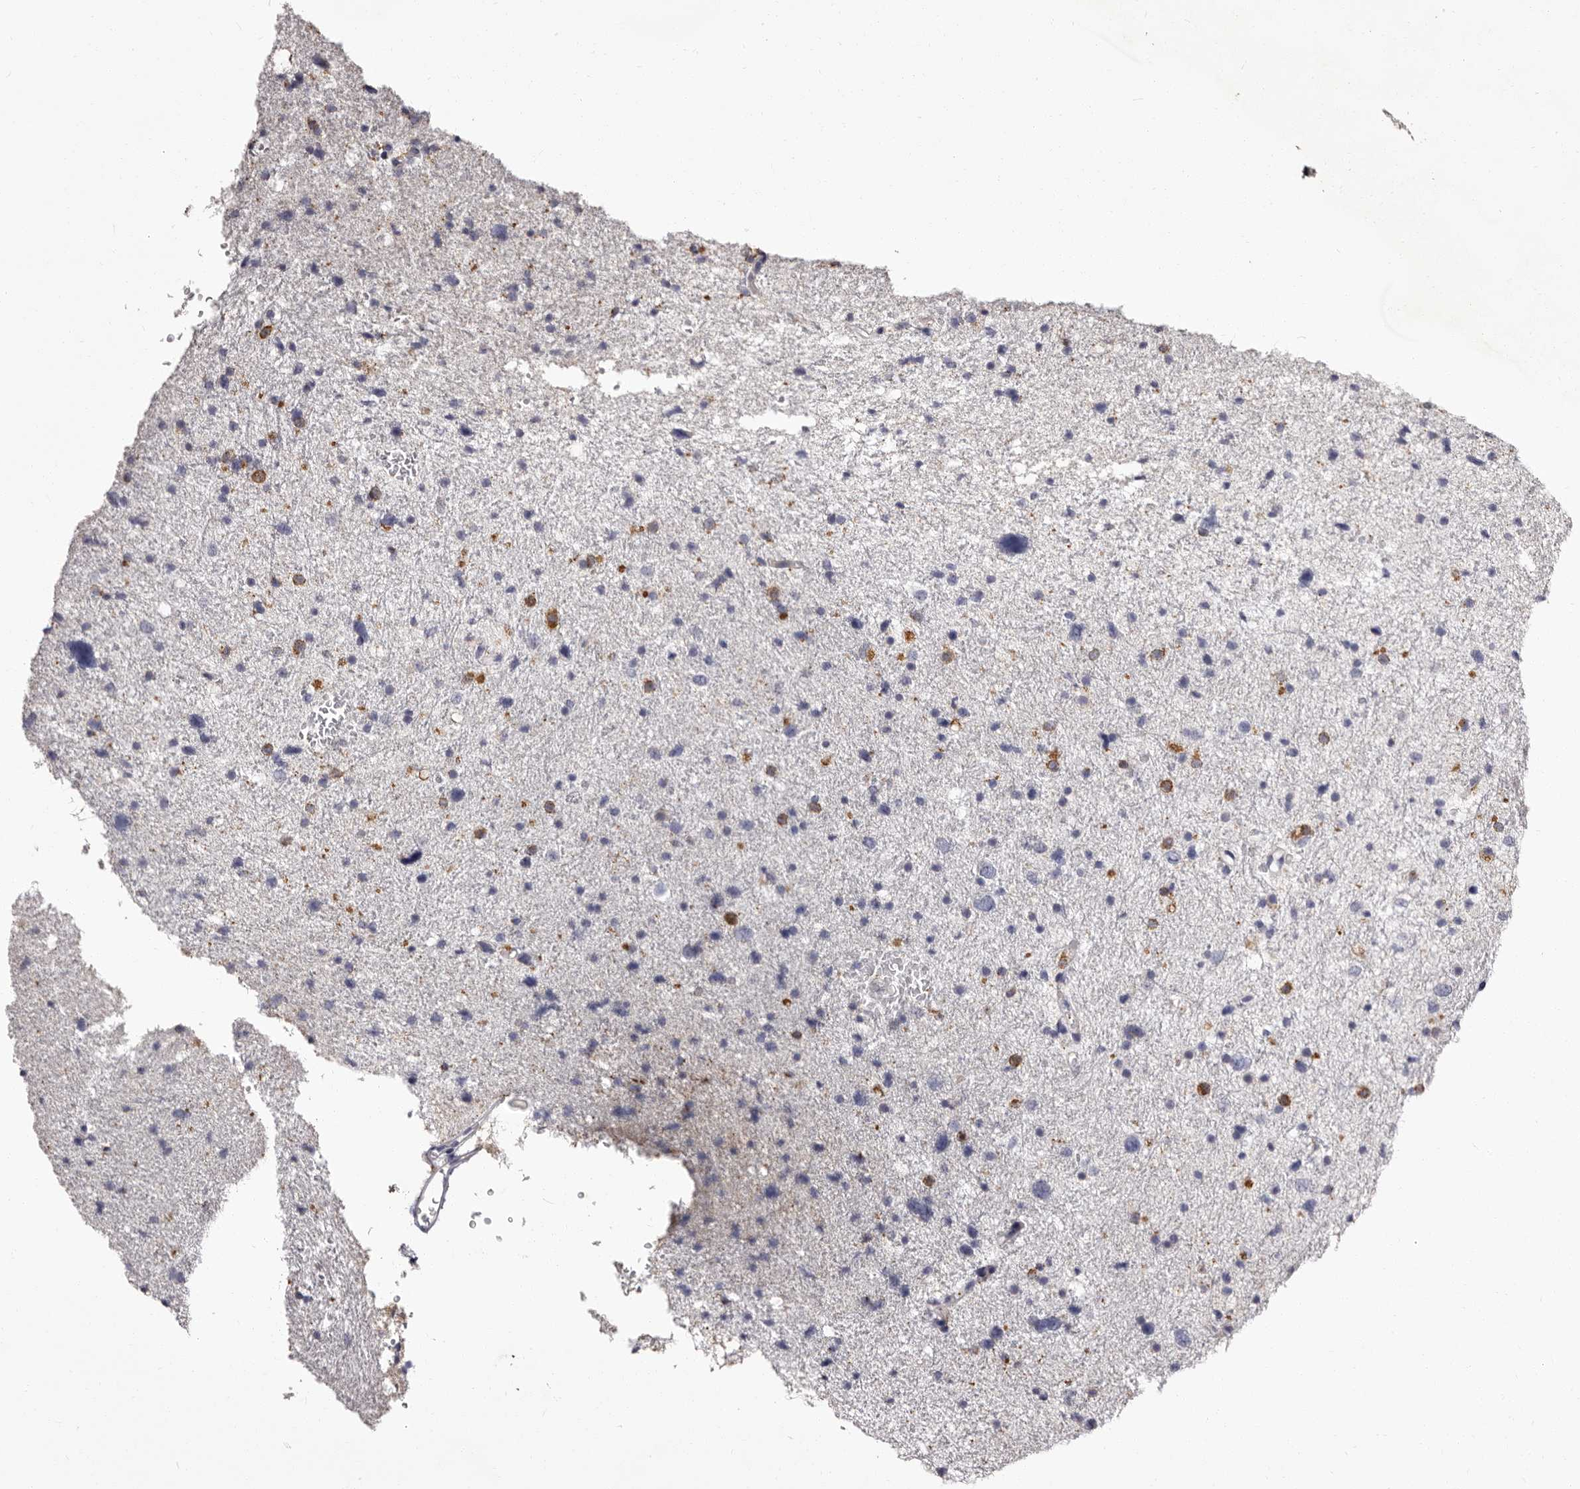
{"staining": {"intensity": "negative", "quantity": "none", "location": "none"}, "tissue": "glioma", "cell_type": "Tumor cells", "image_type": "cancer", "snomed": [{"axis": "morphology", "description": "Glioma, malignant, Low grade"}, {"axis": "topography", "description": "Brain"}], "caption": "Tumor cells show no significant protein positivity in glioma.", "gene": "AUNIP", "patient": {"sex": "female", "age": 37}}